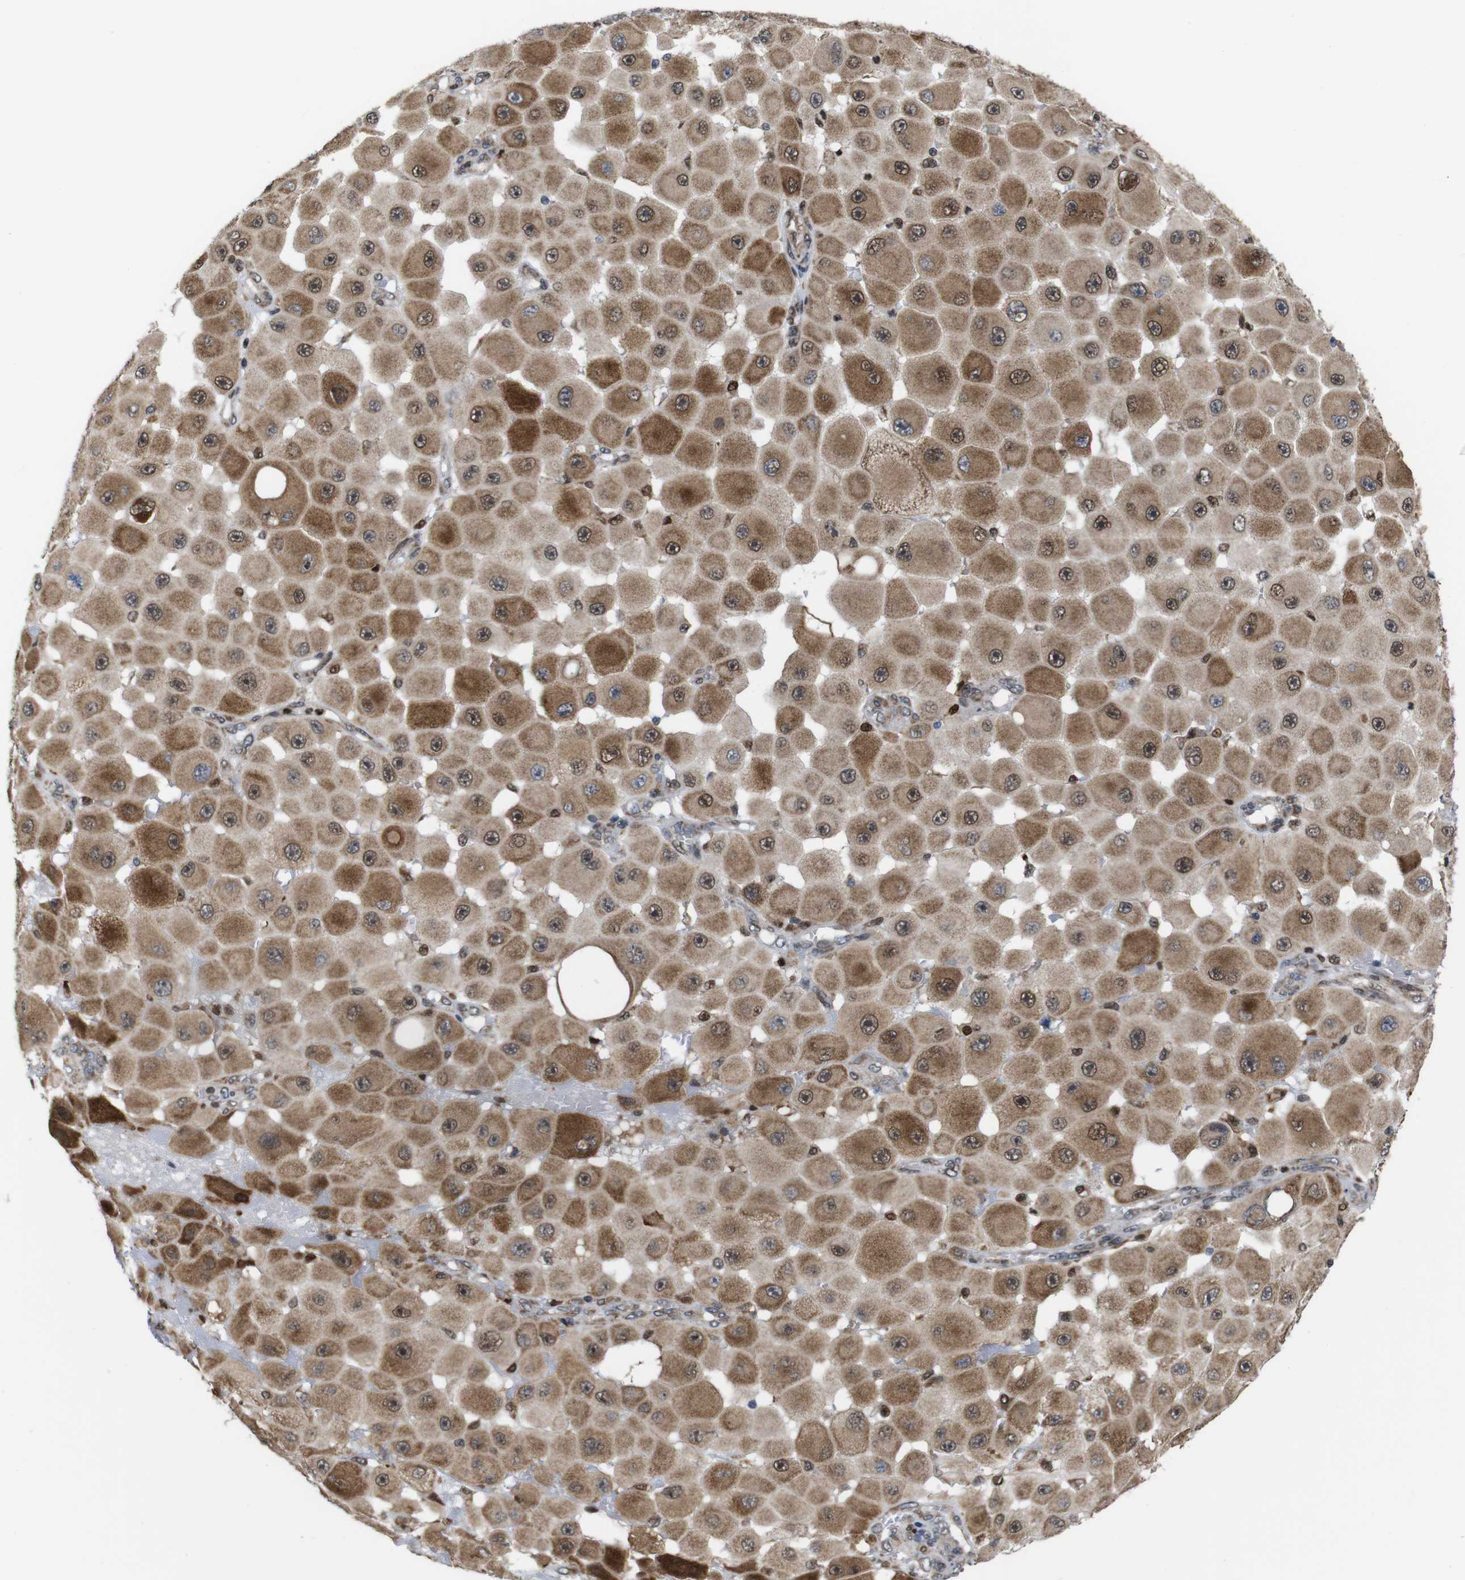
{"staining": {"intensity": "moderate", "quantity": ">75%", "location": "cytoplasmic/membranous"}, "tissue": "melanoma", "cell_type": "Tumor cells", "image_type": "cancer", "snomed": [{"axis": "morphology", "description": "Malignant melanoma, NOS"}, {"axis": "topography", "description": "Skin"}], "caption": "Malignant melanoma stained with DAB immunohistochemistry demonstrates medium levels of moderate cytoplasmic/membranous staining in approximately >75% of tumor cells.", "gene": "PTPN1", "patient": {"sex": "female", "age": 81}}